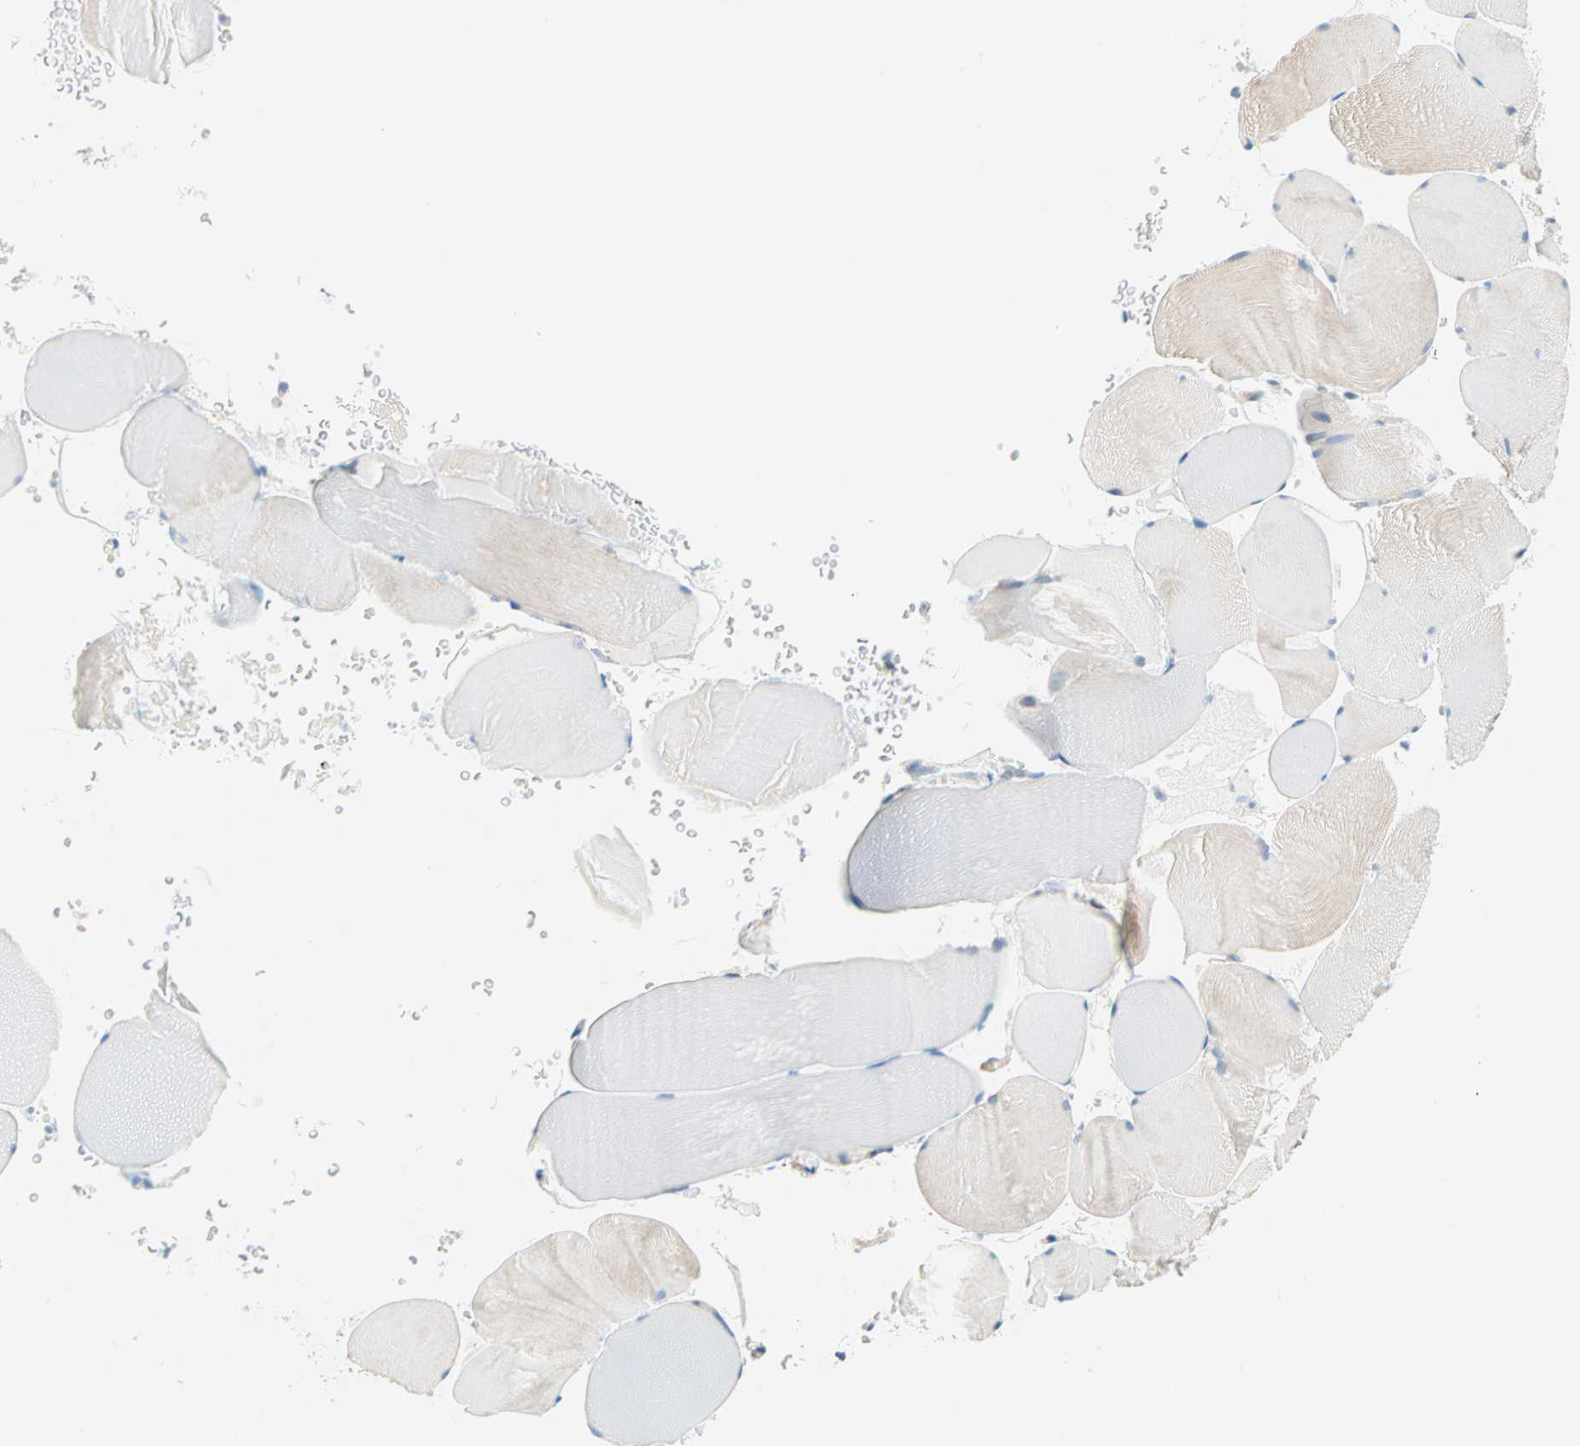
{"staining": {"intensity": "weak", "quantity": "25%-75%", "location": "cytoplasmic/membranous"}, "tissue": "skeletal muscle", "cell_type": "Myocytes", "image_type": "normal", "snomed": [{"axis": "morphology", "description": "Normal tissue, NOS"}, {"axis": "topography", "description": "Skeletal muscle"}], "caption": "Immunohistochemical staining of normal human skeletal muscle reveals 25%-75% levels of weak cytoplasmic/membranous protein expression in approximately 25%-75% of myocytes.", "gene": "TMEM163", "patient": {"sex": "male", "age": 62}}